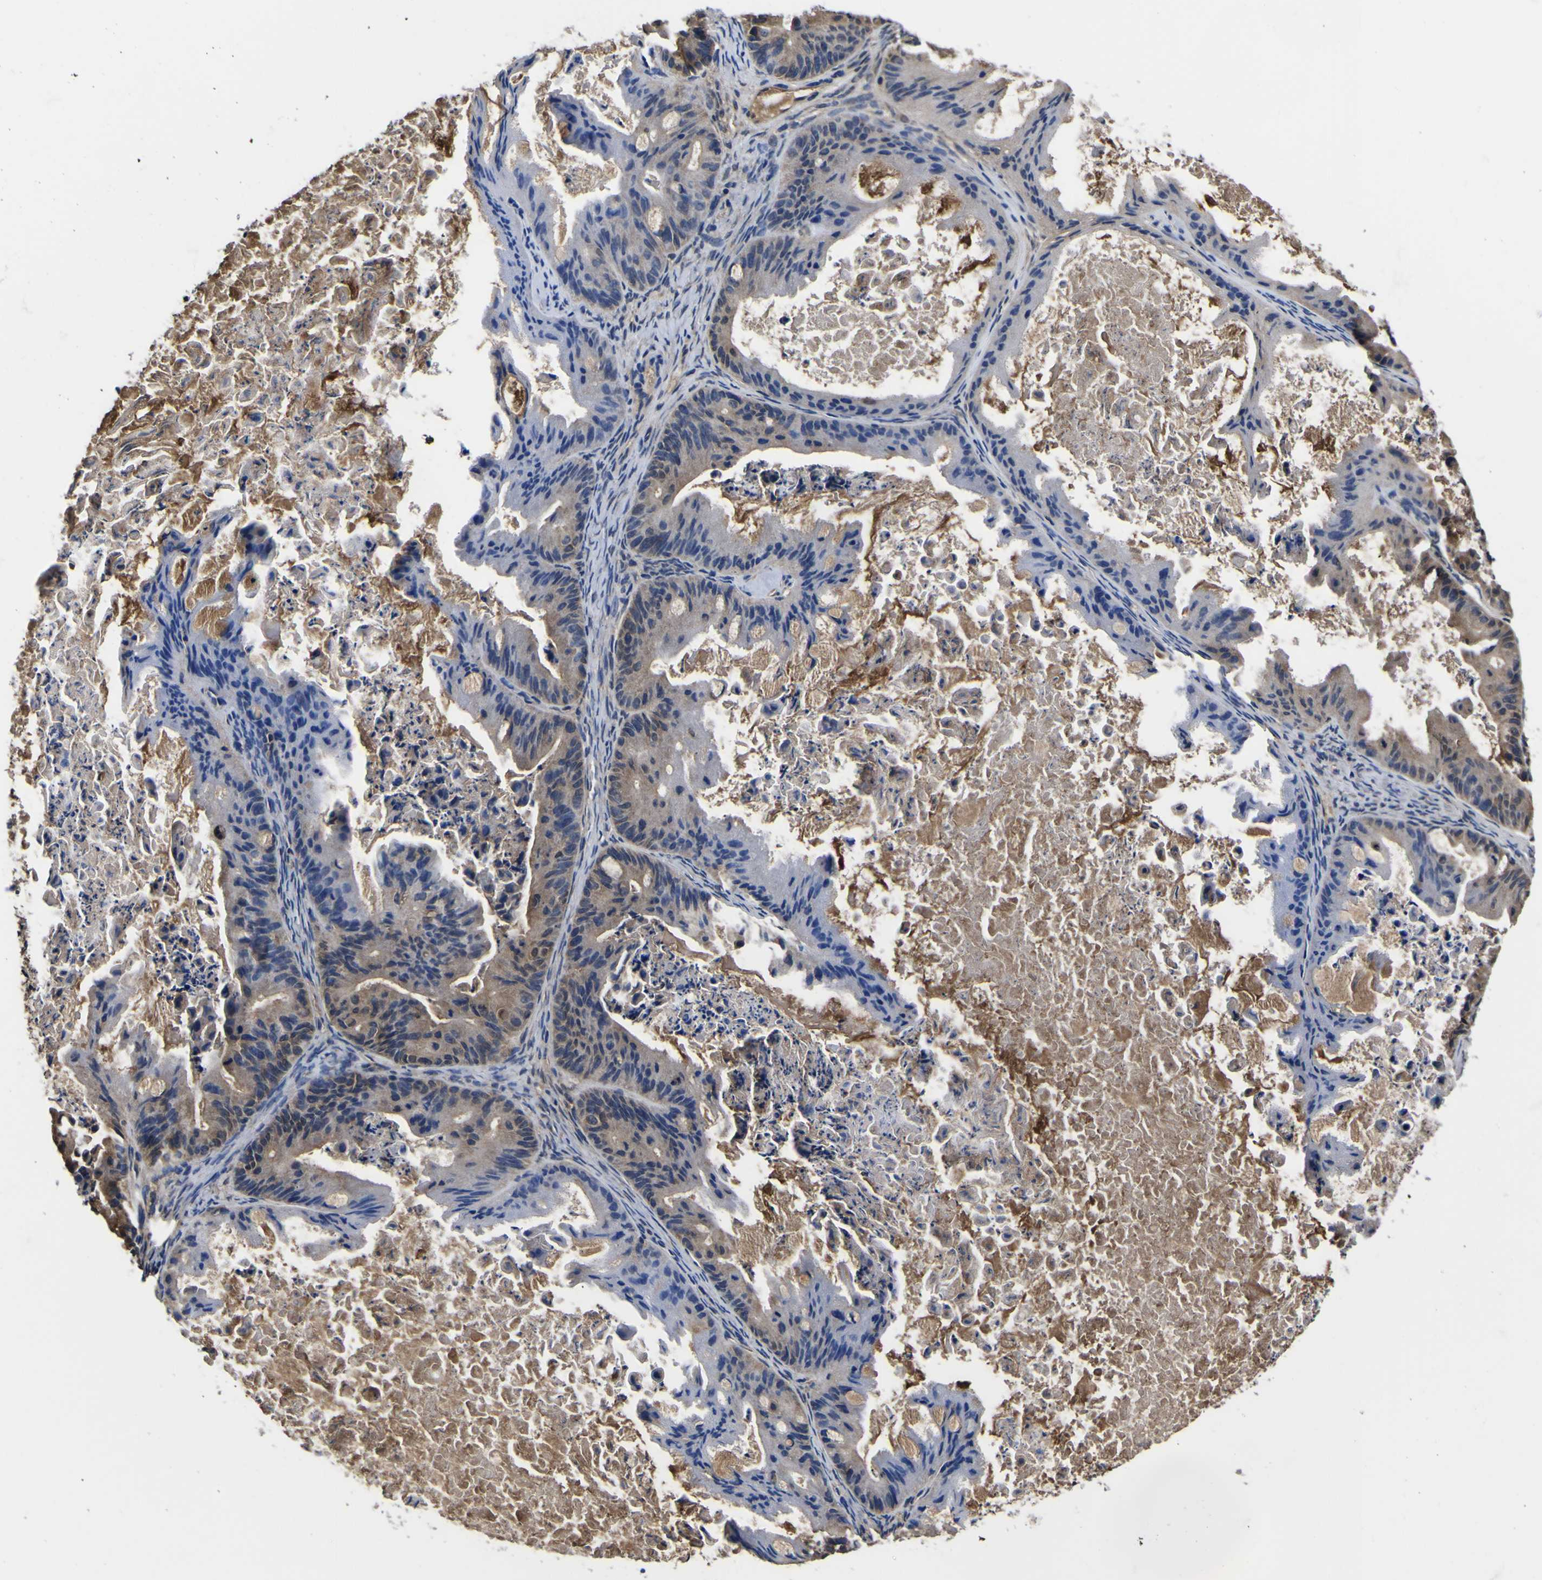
{"staining": {"intensity": "weak", "quantity": "25%-75%", "location": "cytoplasmic/membranous"}, "tissue": "ovarian cancer", "cell_type": "Tumor cells", "image_type": "cancer", "snomed": [{"axis": "morphology", "description": "Cystadenocarcinoma, mucinous, NOS"}, {"axis": "topography", "description": "Ovary"}], "caption": "Immunohistochemistry micrograph of neoplastic tissue: ovarian cancer (mucinous cystadenocarcinoma) stained using immunohistochemistry demonstrates low levels of weak protein expression localized specifically in the cytoplasmic/membranous of tumor cells, appearing as a cytoplasmic/membranous brown color.", "gene": "FAM110B", "patient": {"sex": "female", "age": 37}}